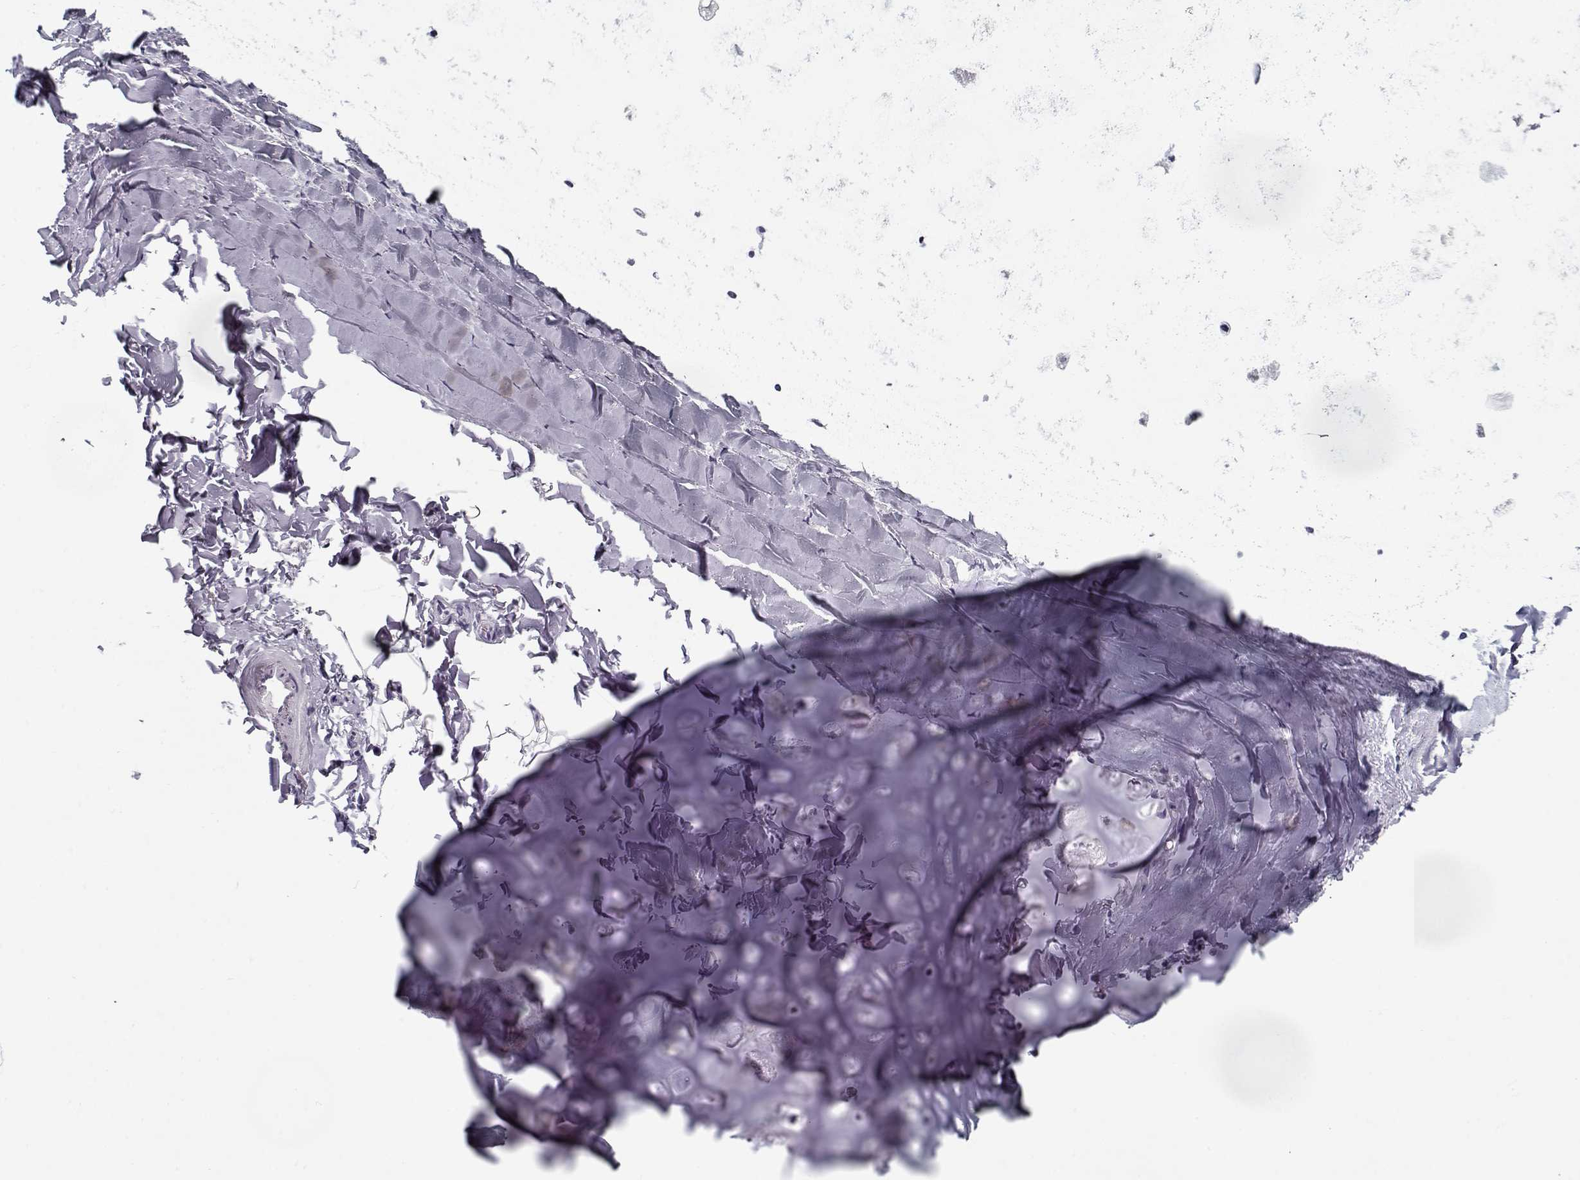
{"staining": {"intensity": "negative", "quantity": "none", "location": "none"}, "tissue": "soft tissue", "cell_type": "Chondrocytes", "image_type": "normal", "snomed": [{"axis": "morphology", "description": "Normal tissue, NOS"}, {"axis": "topography", "description": "Lymph node"}, {"axis": "topography", "description": "Bronchus"}], "caption": "An image of soft tissue stained for a protein displays no brown staining in chondrocytes.", "gene": "CCDC136", "patient": {"sex": "female", "age": 70}}